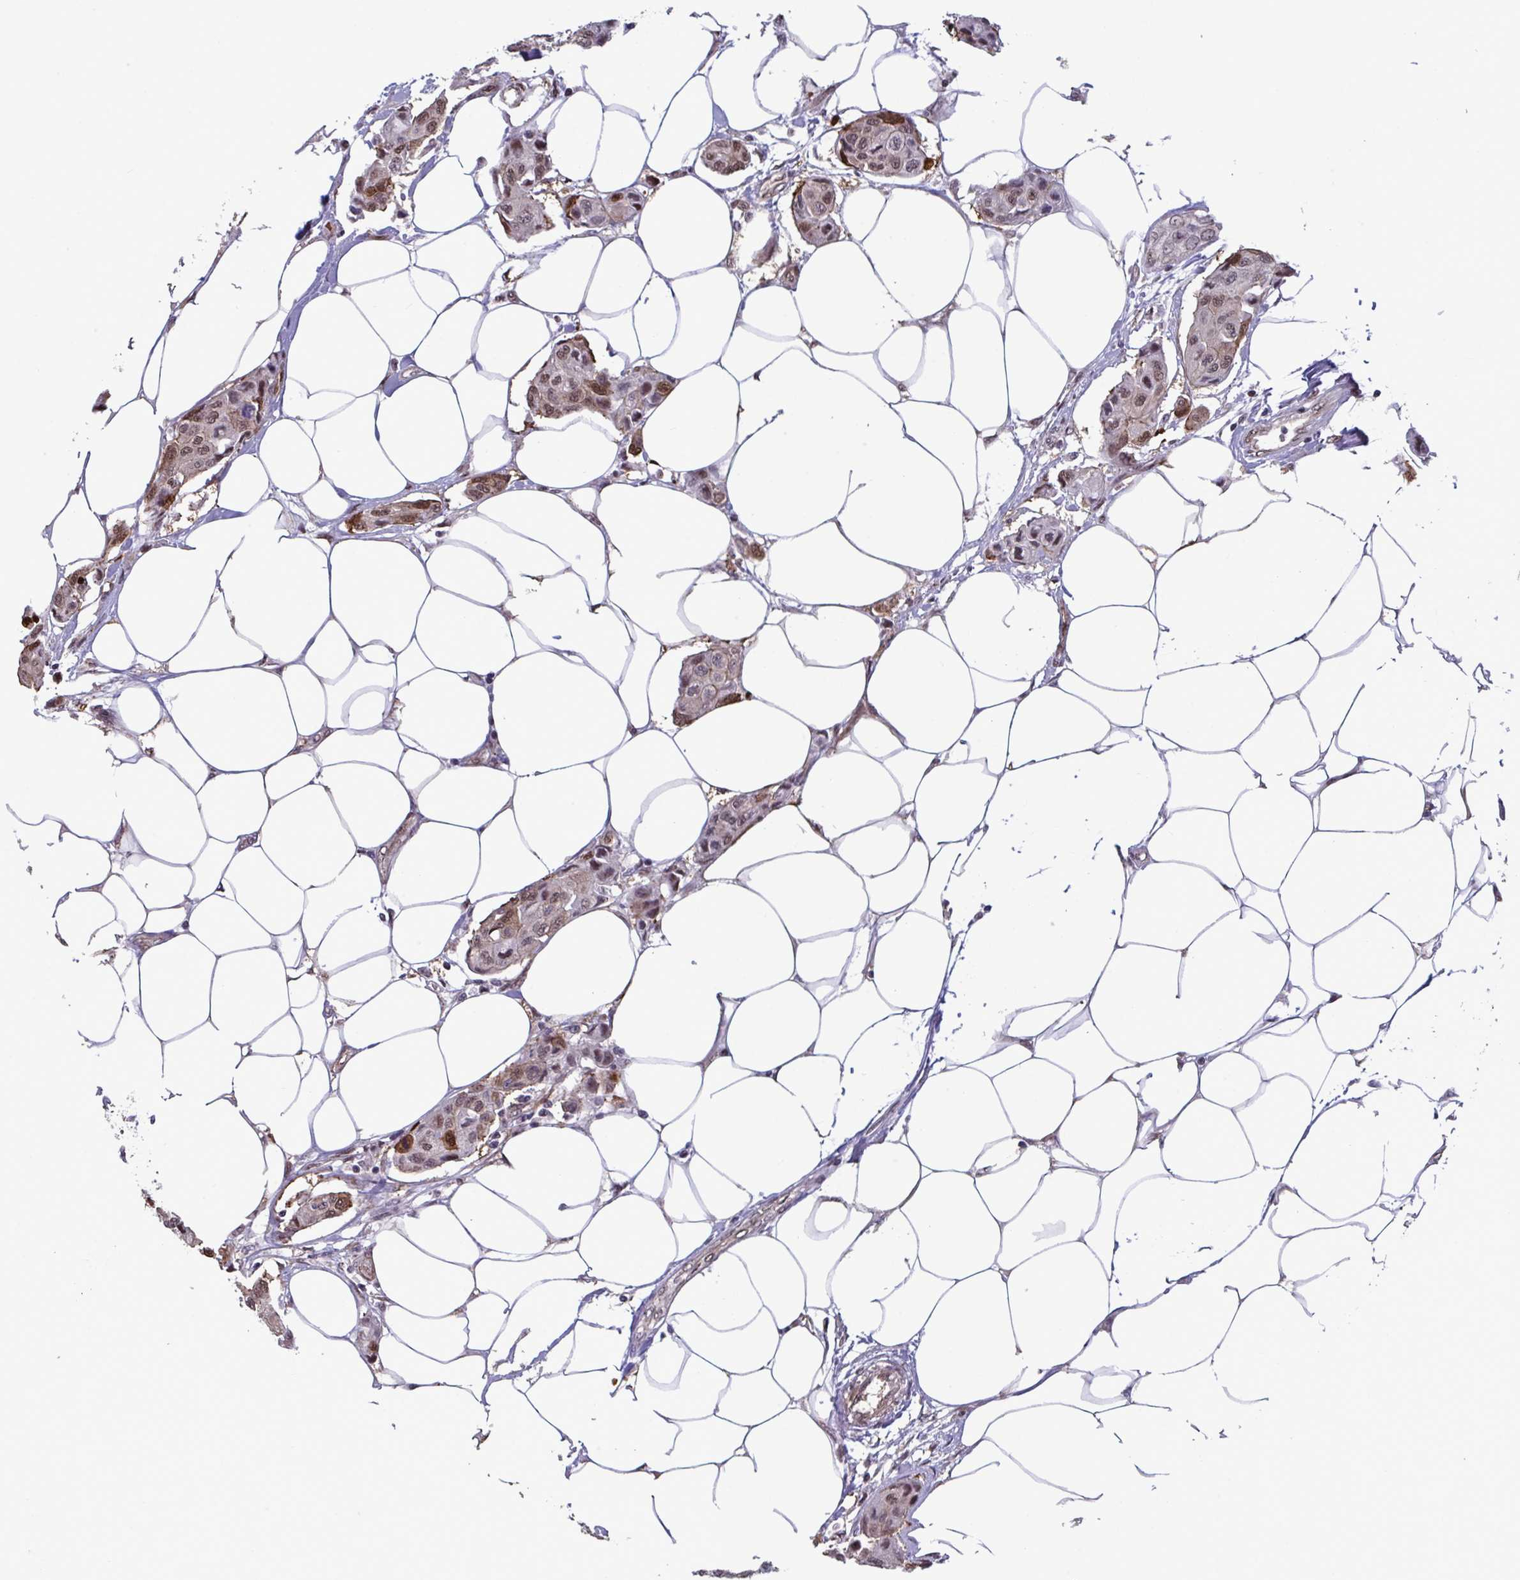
{"staining": {"intensity": "moderate", "quantity": ">75%", "location": "nuclear"}, "tissue": "breast cancer", "cell_type": "Tumor cells", "image_type": "cancer", "snomed": [{"axis": "morphology", "description": "Duct carcinoma"}, {"axis": "topography", "description": "Breast"}, {"axis": "topography", "description": "Lymph node"}], "caption": "Immunohistochemistry (IHC) (DAB) staining of human breast cancer (intraductal carcinoma) shows moderate nuclear protein expression in approximately >75% of tumor cells.", "gene": "PELI2", "patient": {"sex": "female", "age": 80}}